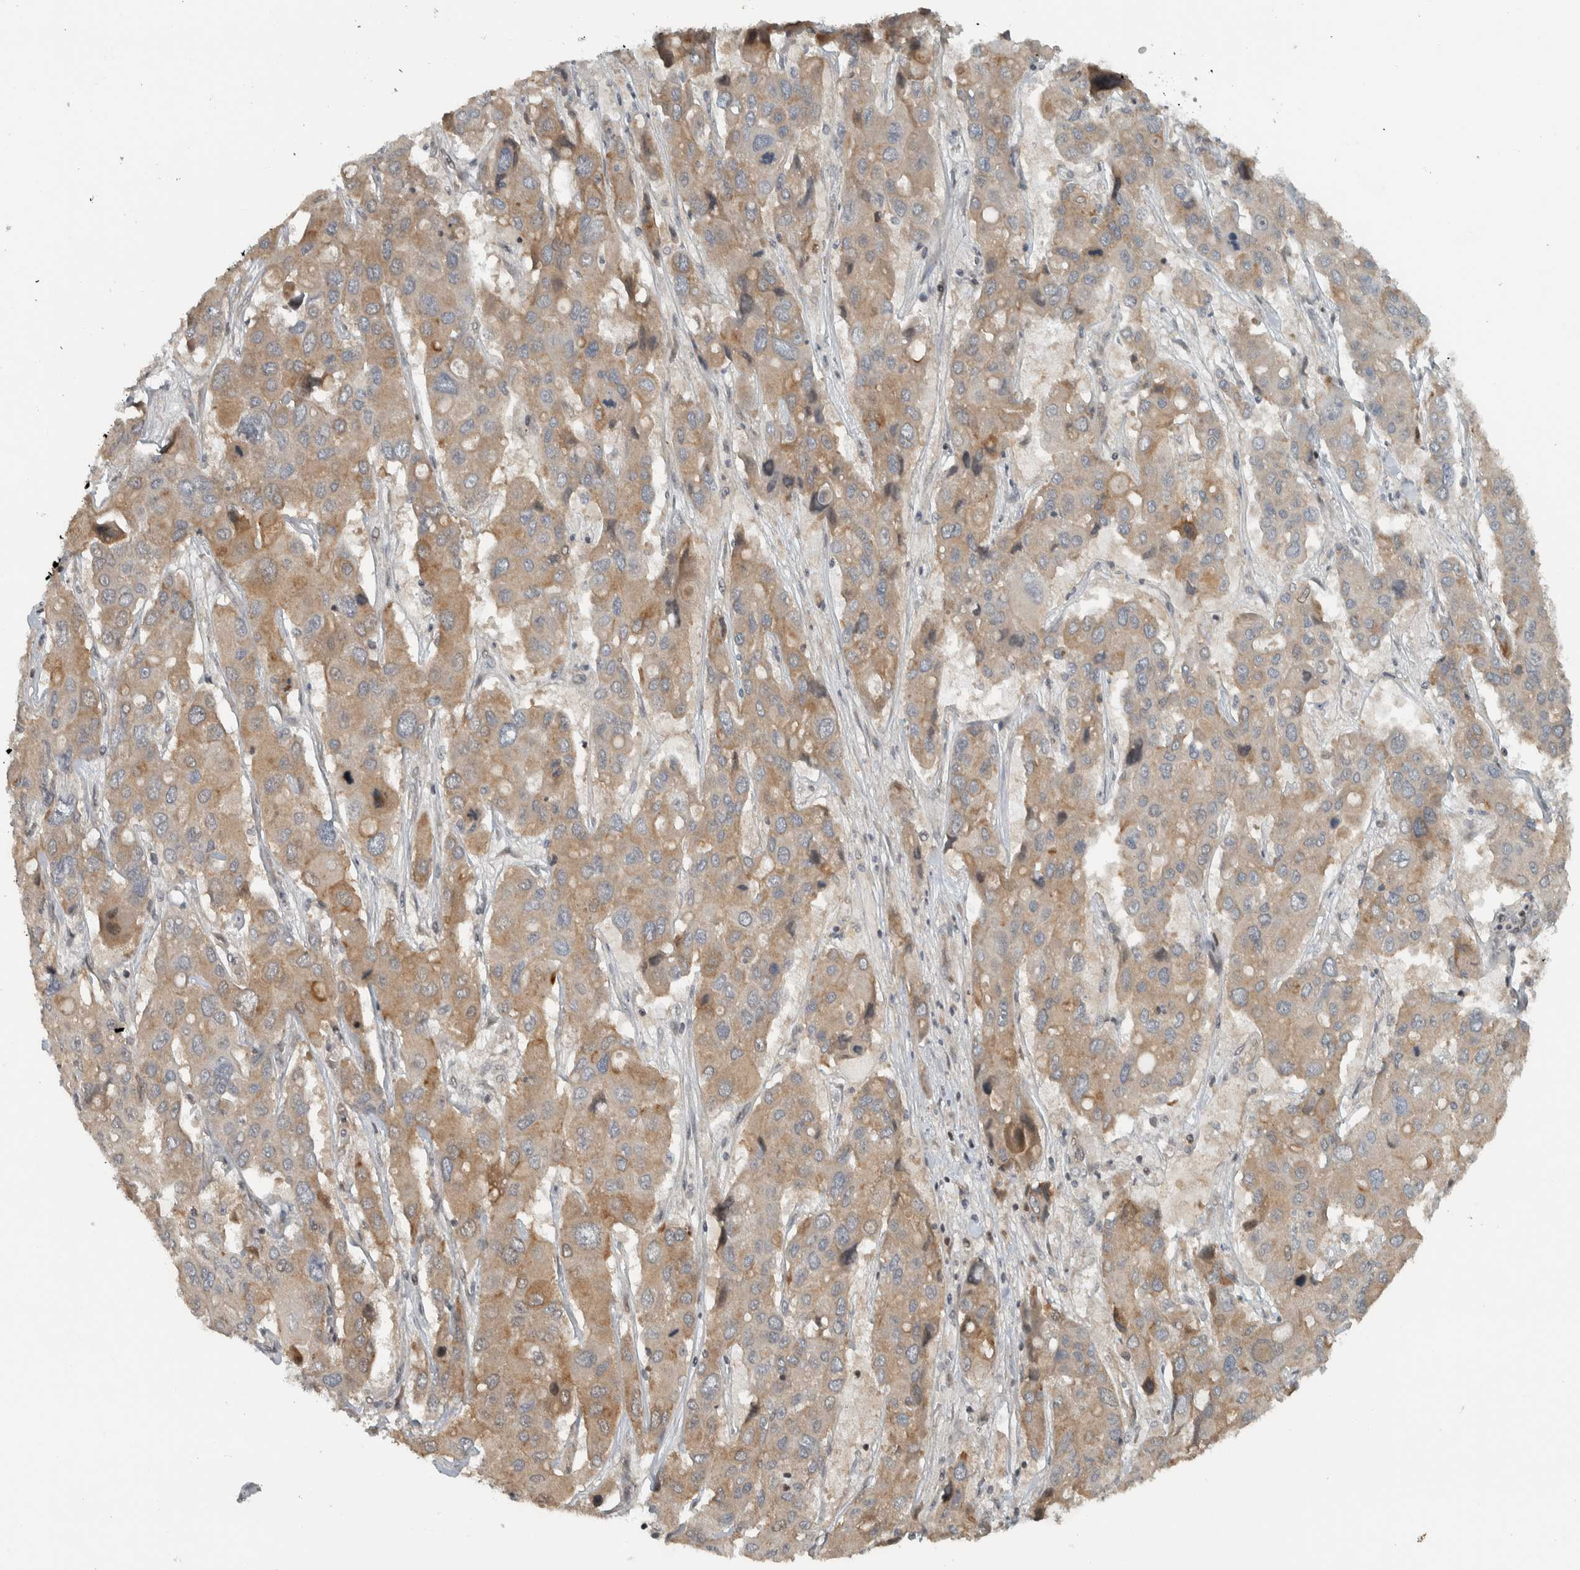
{"staining": {"intensity": "weak", "quantity": ">75%", "location": "cytoplasmic/membranous"}, "tissue": "liver cancer", "cell_type": "Tumor cells", "image_type": "cancer", "snomed": [{"axis": "morphology", "description": "Cholangiocarcinoma"}, {"axis": "topography", "description": "Liver"}], "caption": "Immunohistochemical staining of liver cancer (cholangiocarcinoma) reveals low levels of weak cytoplasmic/membranous protein staining in about >75% of tumor cells.", "gene": "NAPG", "patient": {"sex": "male", "age": 67}}